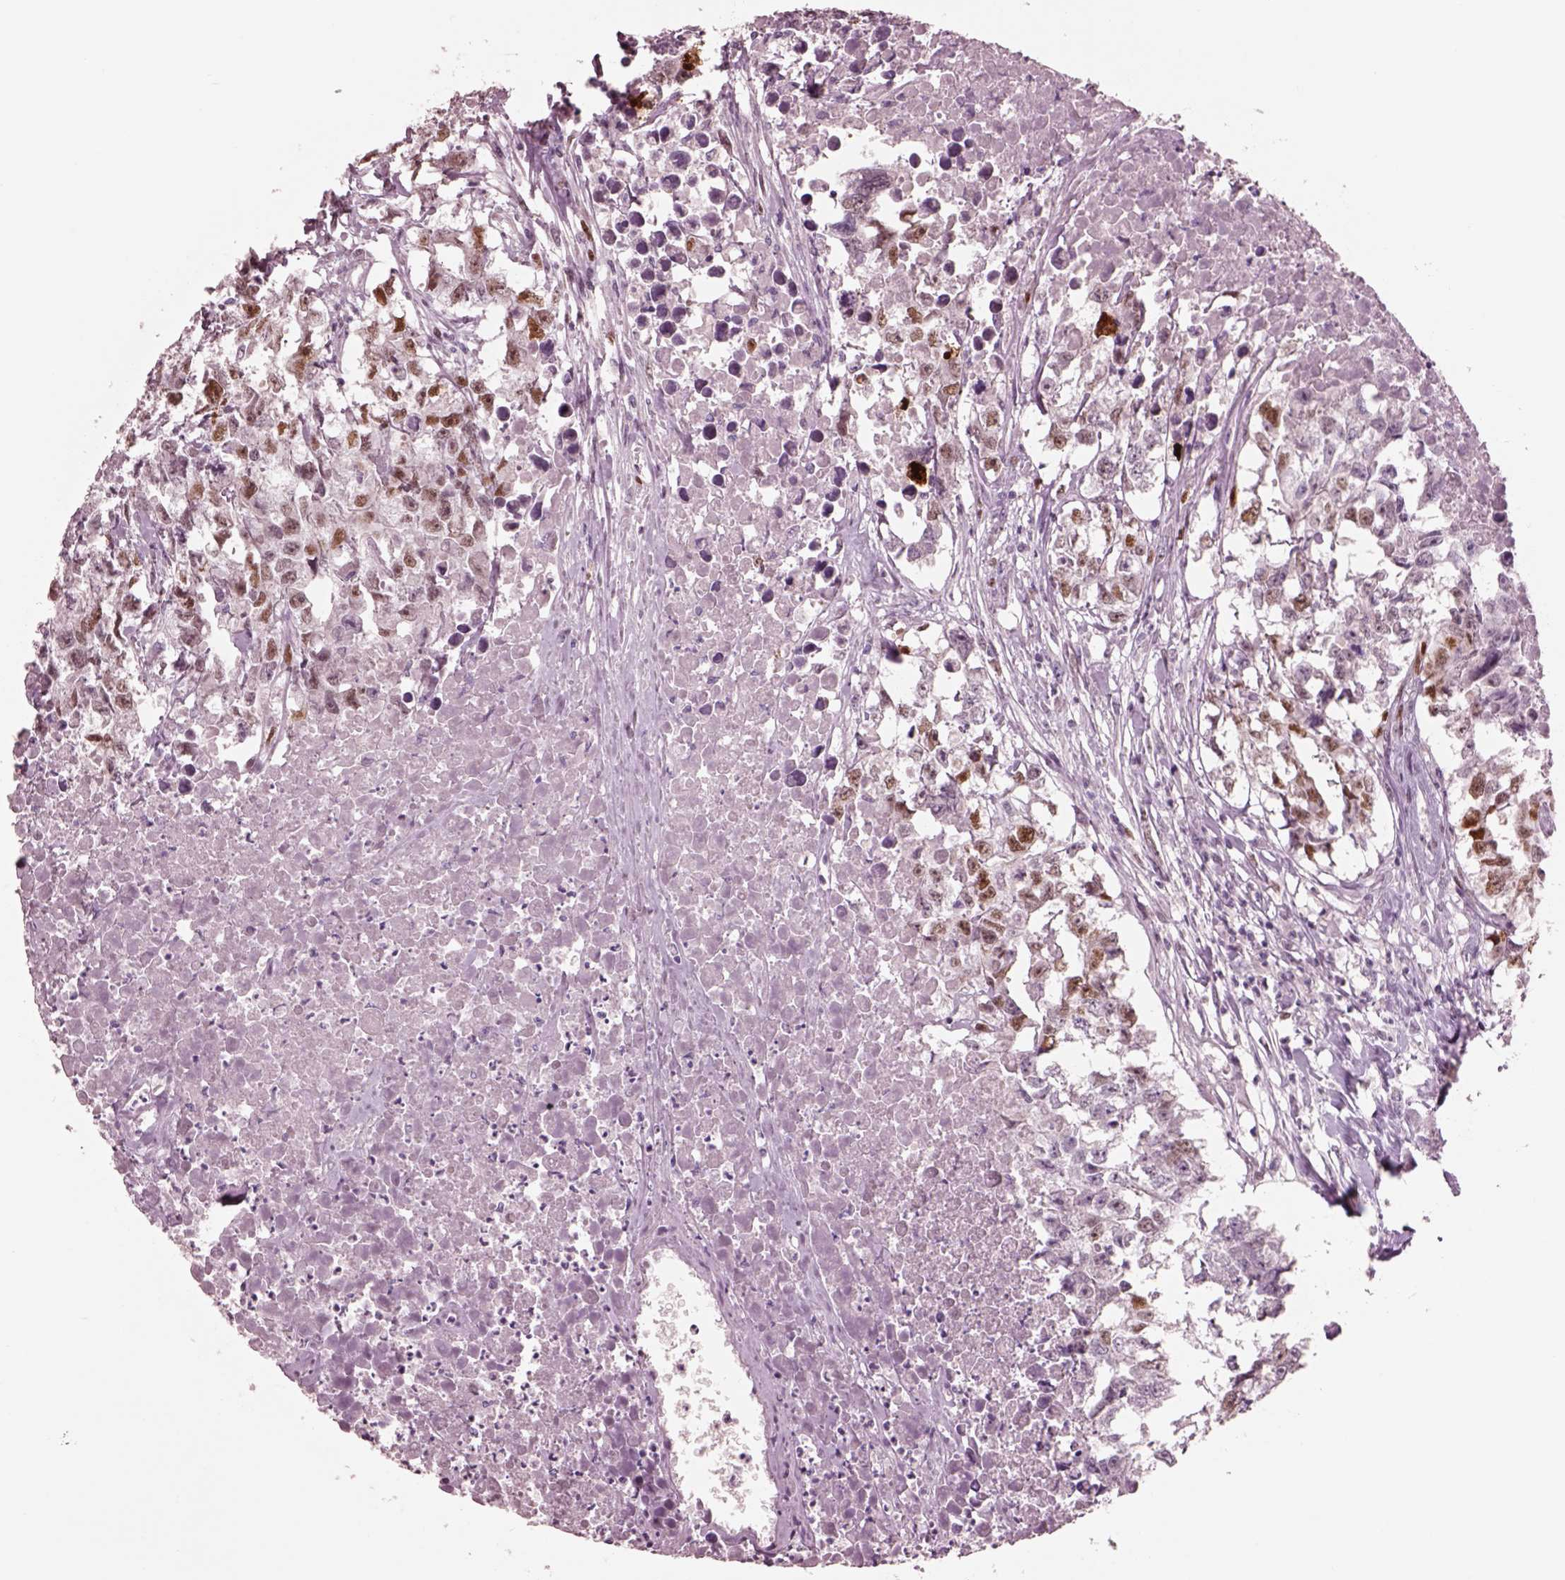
{"staining": {"intensity": "moderate", "quantity": ">75%", "location": "nuclear"}, "tissue": "testis cancer", "cell_type": "Tumor cells", "image_type": "cancer", "snomed": [{"axis": "morphology", "description": "Carcinoma, Embryonal, NOS"}, {"axis": "morphology", "description": "Teratoma, malignant, NOS"}, {"axis": "topography", "description": "Testis"}], "caption": "Immunohistochemical staining of testis cancer (teratoma (malignant)) demonstrates medium levels of moderate nuclear protein expression in about >75% of tumor cells.", "gene": "SOX9", "patient": {"sex": "male", "age": 44}}